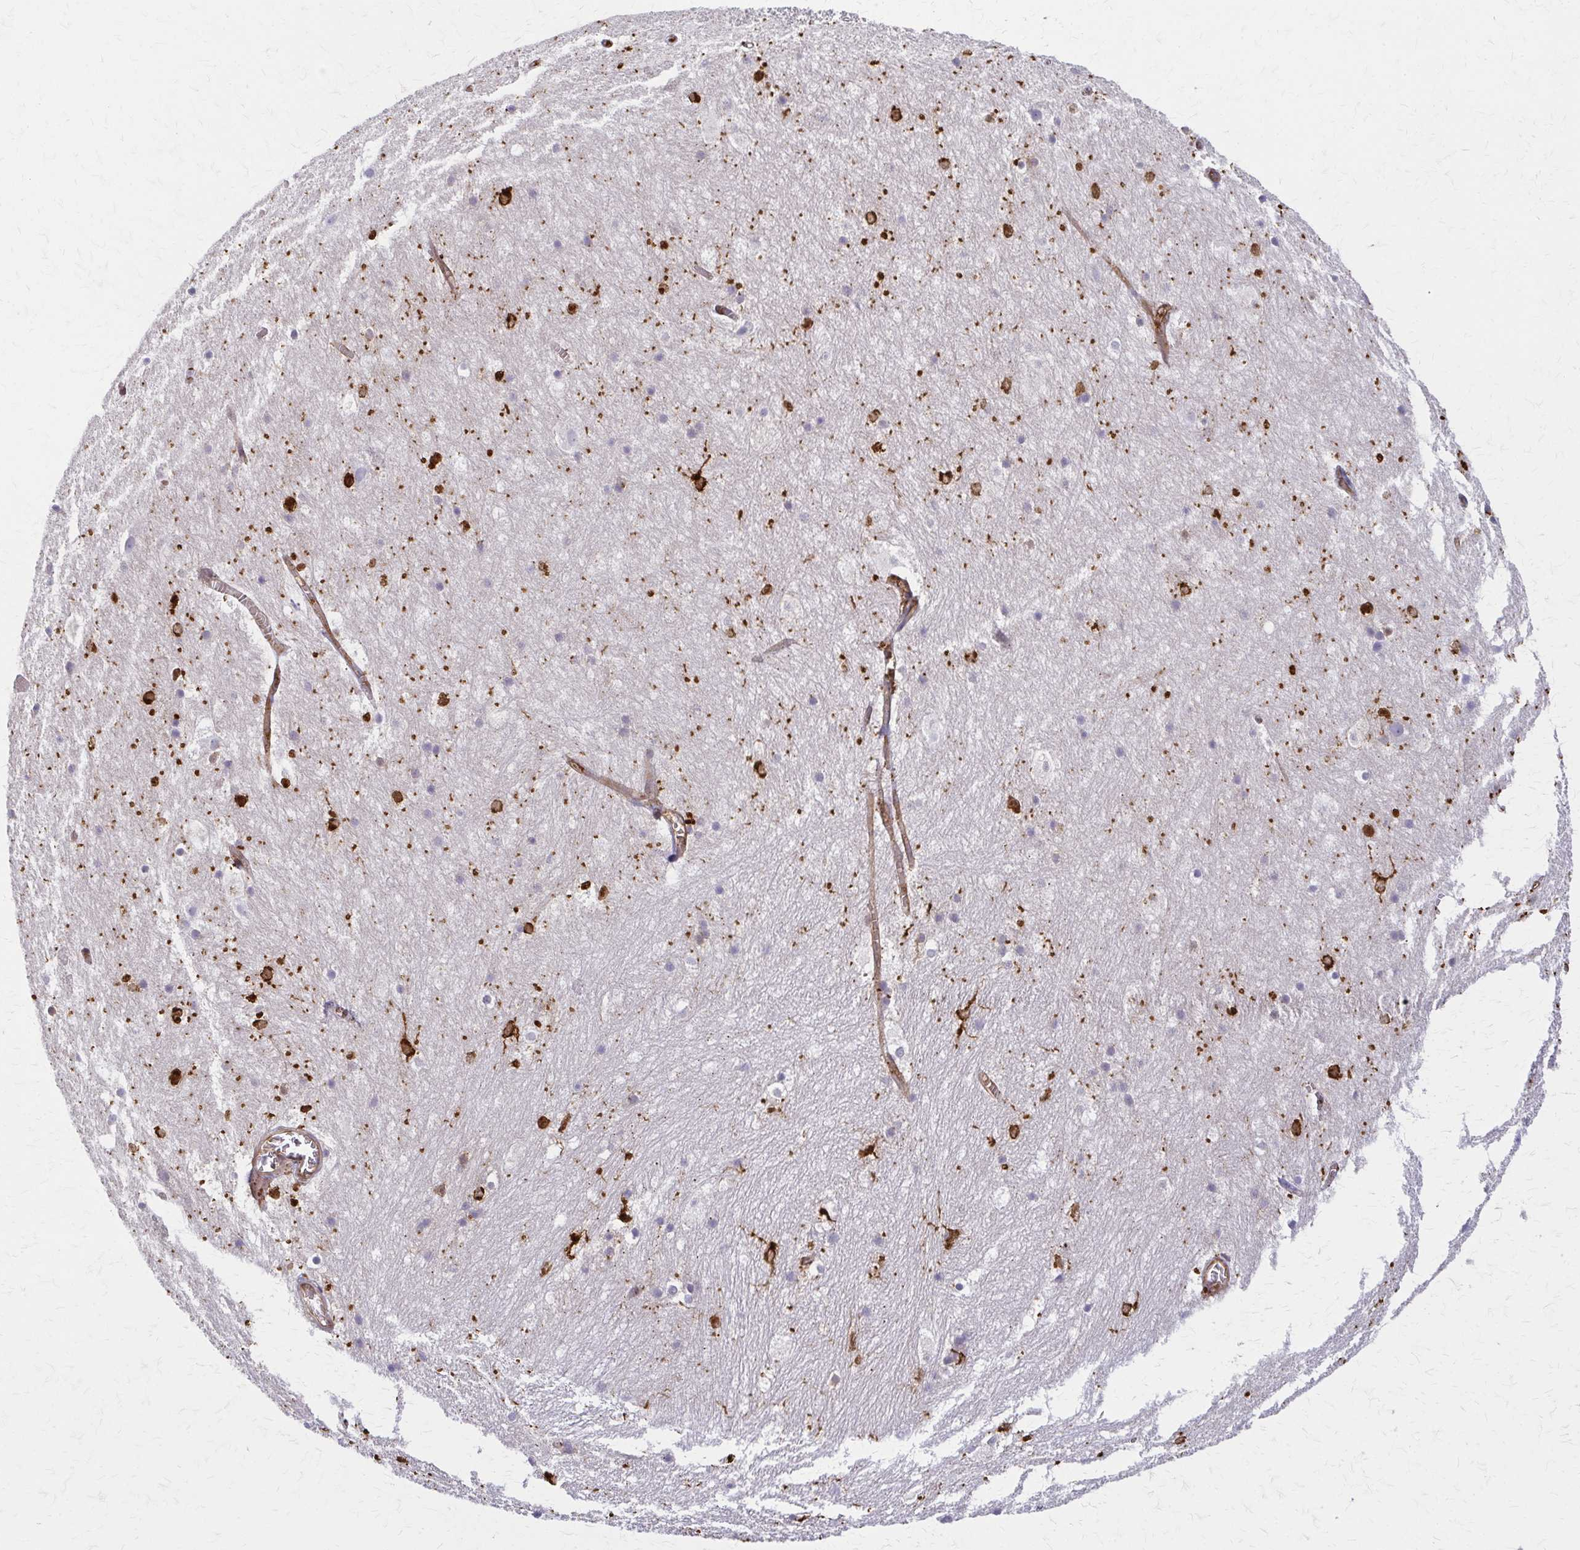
{"staining": {"intensity": "negative", "quantity": "none", "location": "none"}, "tissue": "hippocampus", "cell_type": "Glial cells", "image_type": "normal", "snomed": [{"axis": "morphology", "description": "Normal tissue, NOS"}, {"axis": "topography", "description": "Hippocampus"}], "caption": "A histopathology image of hippocampus stained for a protein shows no brown staining in glial cells. The staining is performed using DAB brown chromogen with nuclei counter-stained in using hematoxylin.", "gene": "WASF2", "patient": {"sex": "female", "age": 52}}